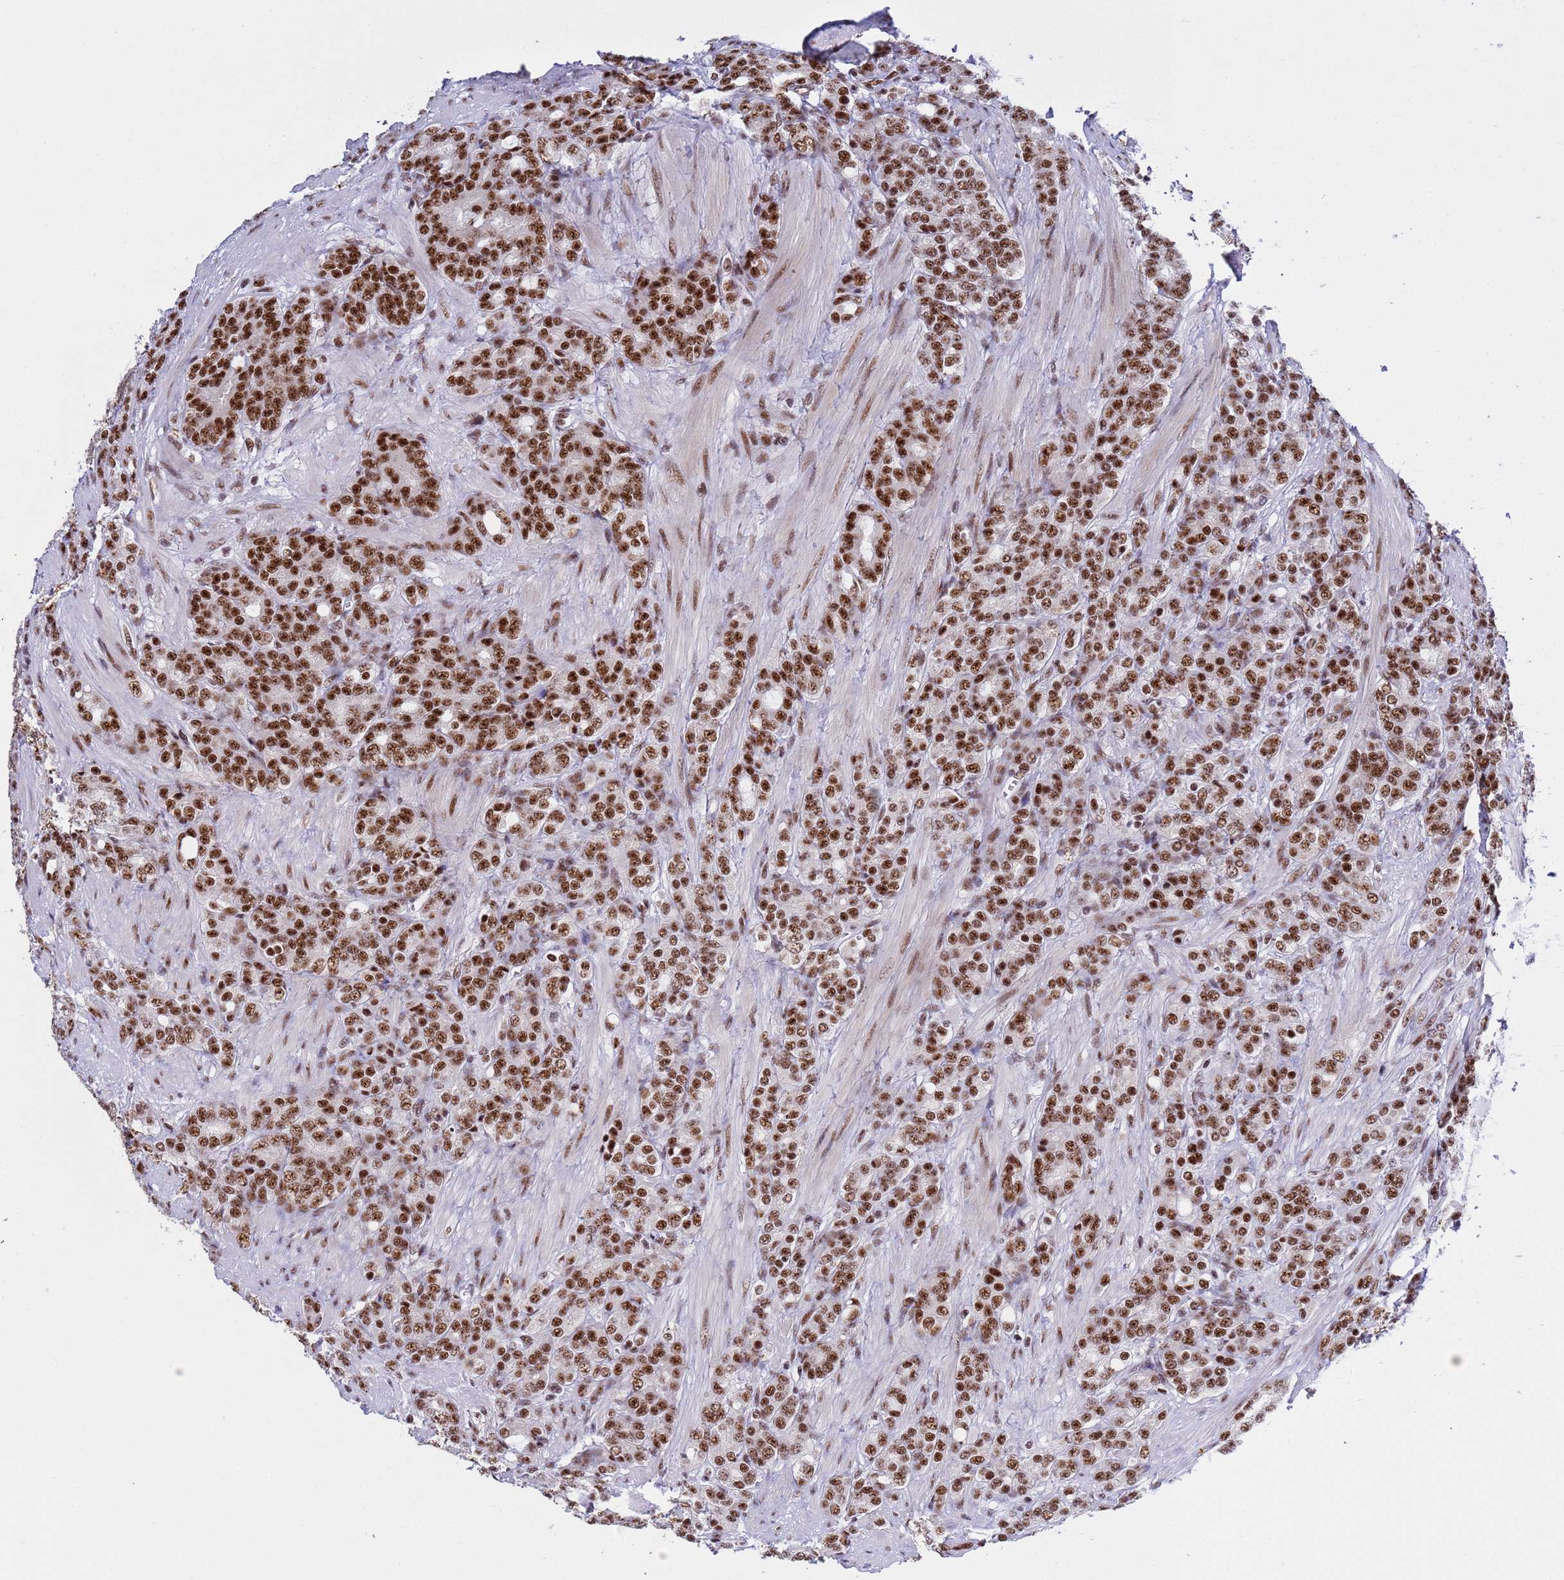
{"staining": {"intensity": "strong", "quantity": ">75%", "location": "nuclear"}, "tissue": "prostate cancer", "cell_type": "Tumor cells", "image_type": "cancer", "snomed": [{"axis": "morphology", "description": "Adenocarcinoma, High grade"}, {"axis": "topography", "description": "Prostate"}], "caption": "There is high levels of strong nuclear positivity in tumor cells of prostate cancer (high-grade adenocarcinoma), as demonstrated by immunohistochemical staining (brown color).", "gene": "THOC2", "patient": {"sex": "male", "age": 62}}